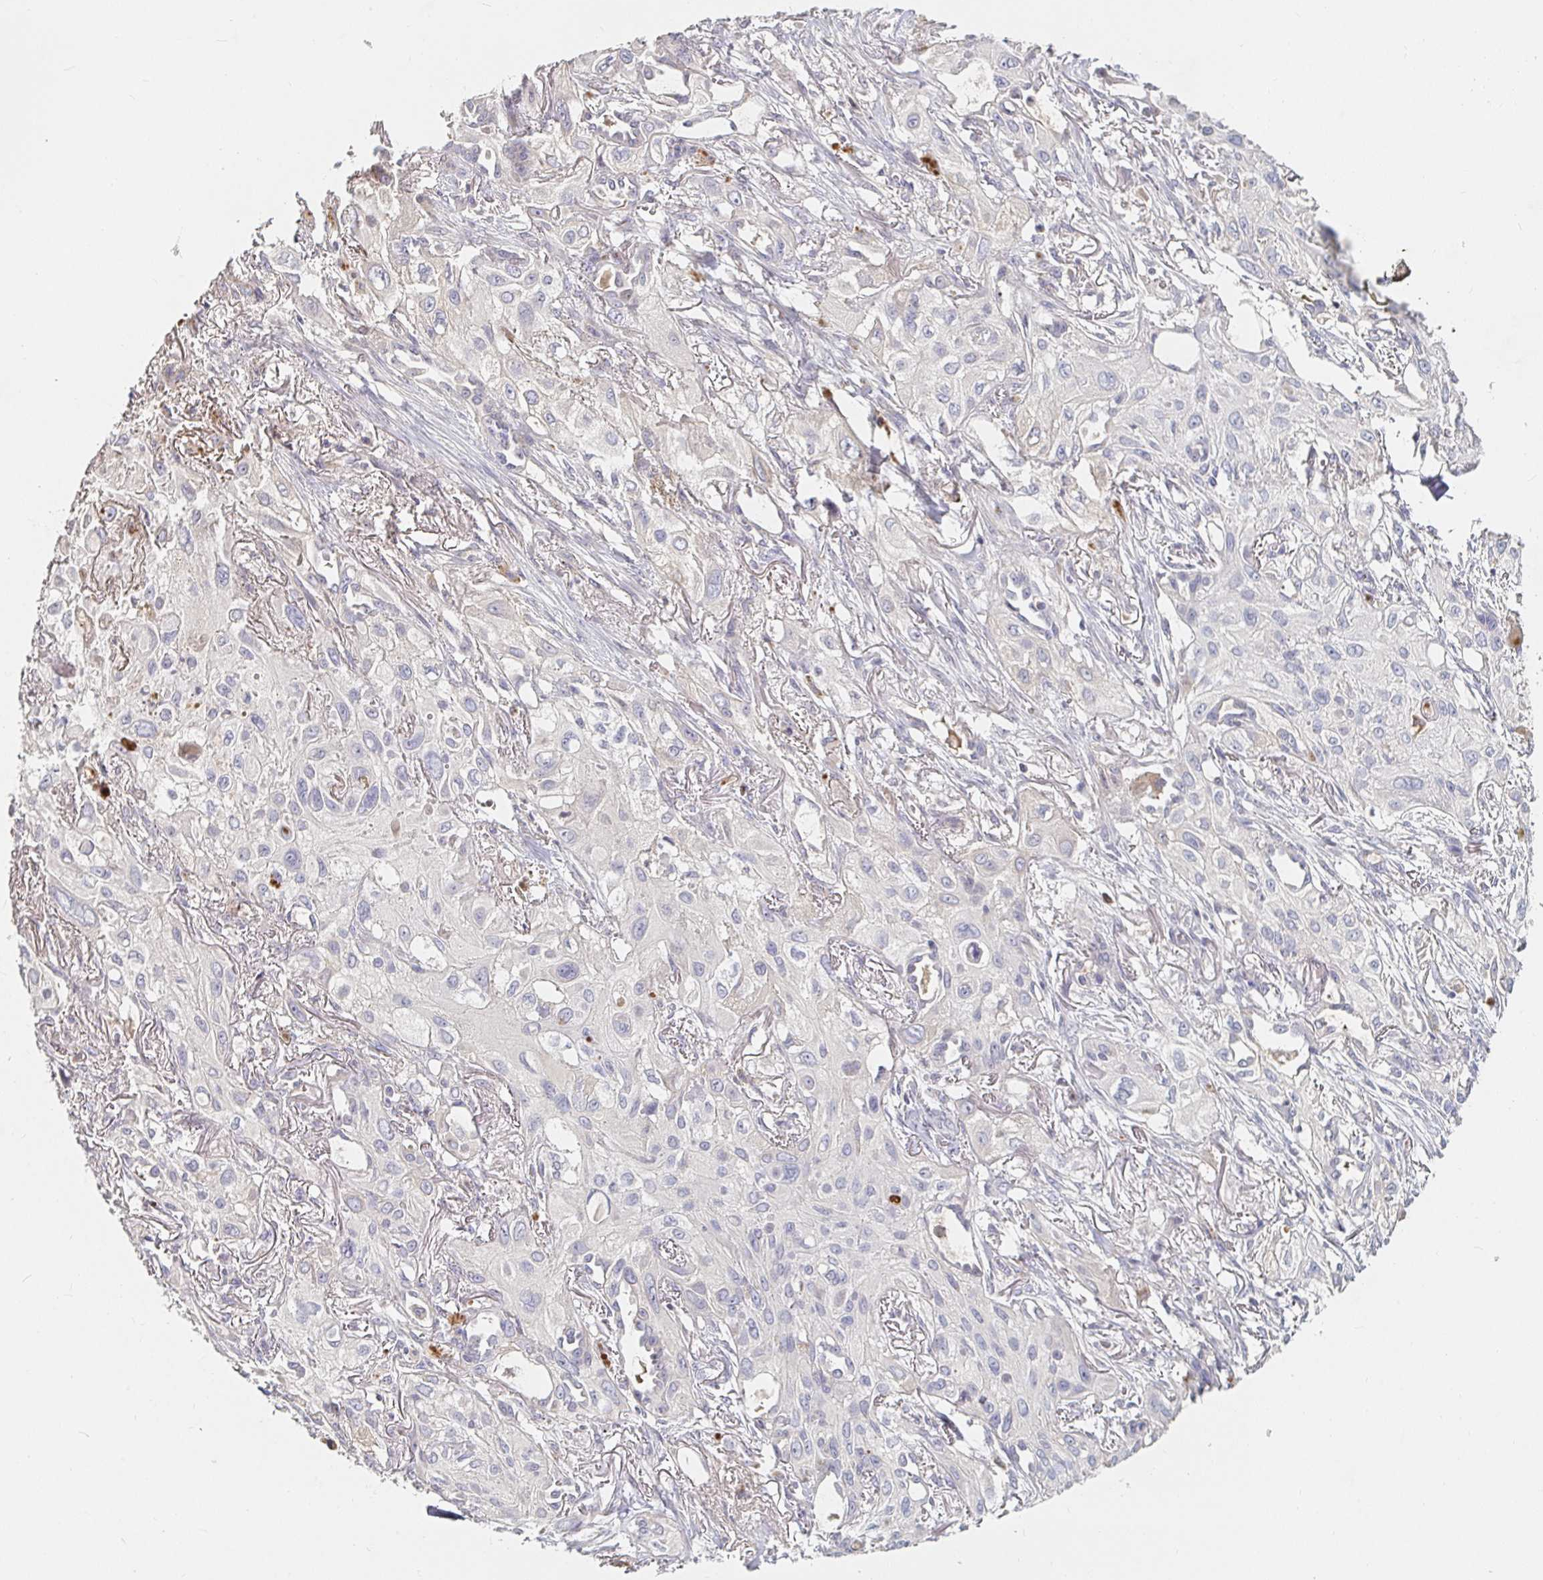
{"staining": {"intensity": "negative", "quantity": "none", "location": "none"}, "tissue": "lung cancer", "cell_type": "Tumor cells", "image_type": "cancer", "snomed": [{"axis": "morphology", "description": "Squamous cell carcinoma, NOS"}, {"axis": "topography", "description": "Lung"}], "caption": "Histopathology image shows no protein staining in tumor cells of lung cancer (squamous cell carcinoma) tissue.", "gene": "NME9", "patient": {"sex": "male", "age": 71}}